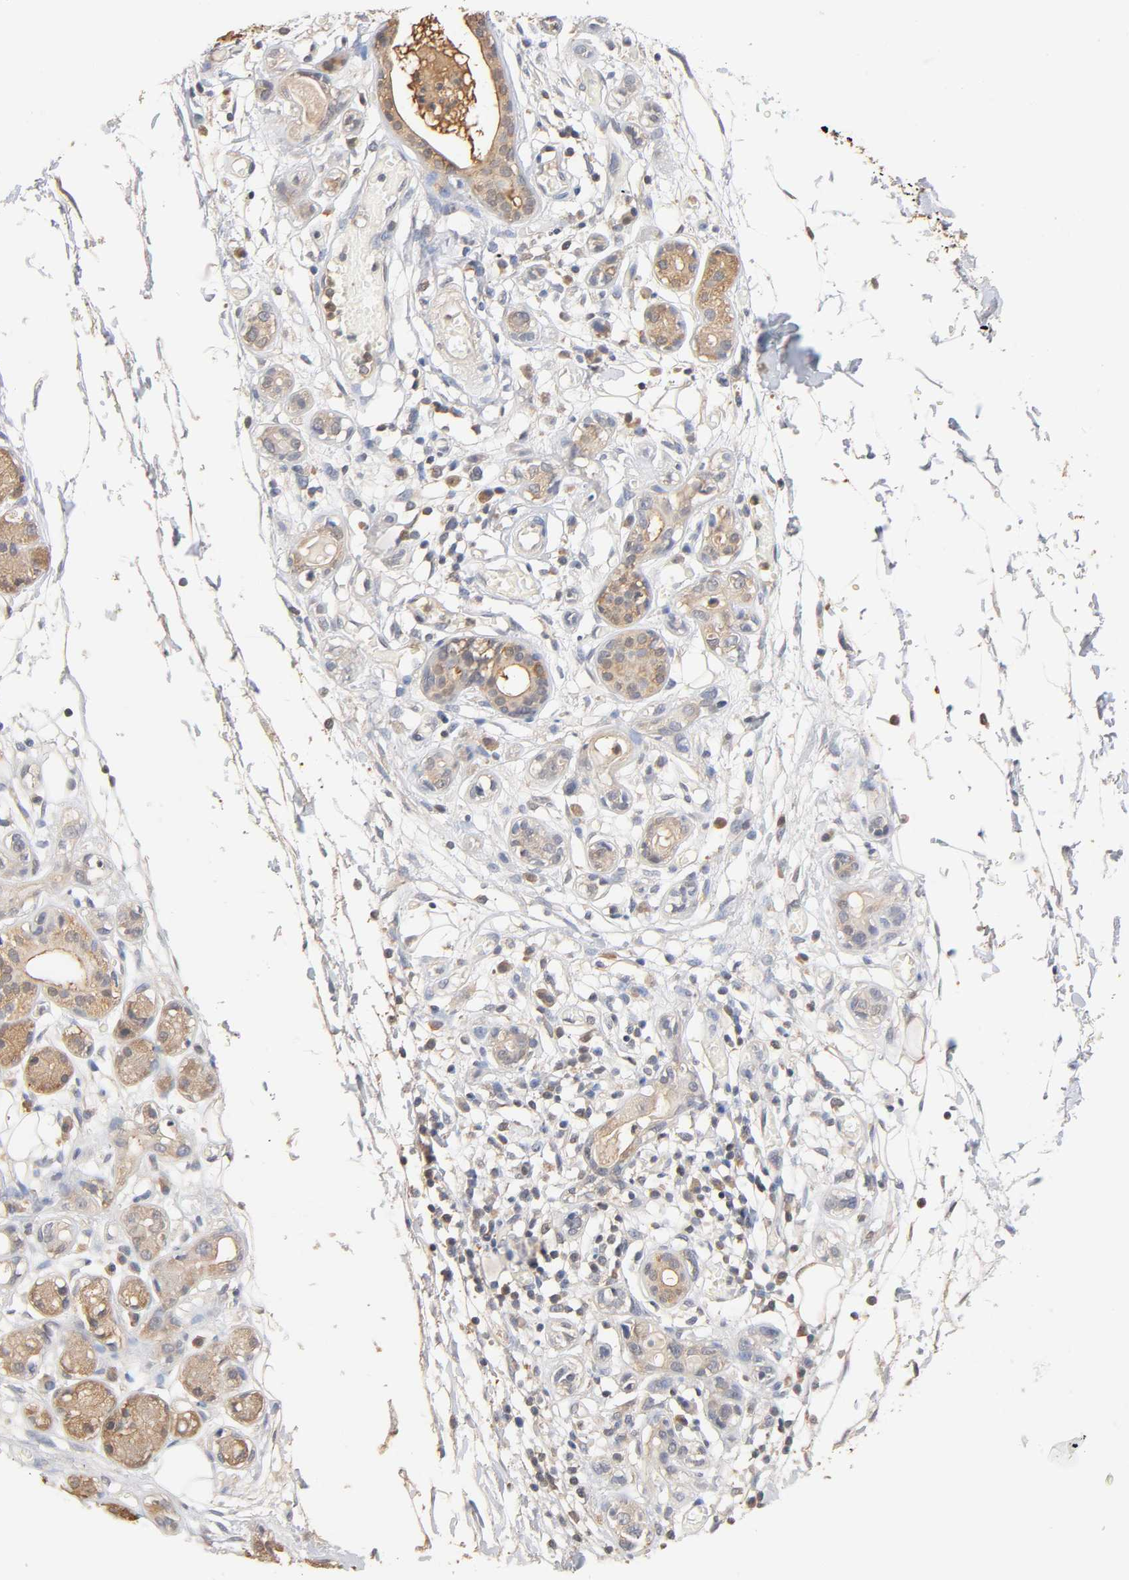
{"staining": {"intensity": "moderate", "quantity": ">75%", "location": "cytoplasmic/membranous"}, "tissue": "soft tissue", "cell_type": "Fibroblasts", "image_type": "normal", "snomed": [{"axis": "morphology", "description": "Normal tissue, NOS"}, {"axis": "morphology", "description": "Inflammation, NOS"}, {"axis": "topography", "description": "Vascular tissue"}, {"axis": "topography", "description": "Salivary gland"}], "caption": "Unremarkable soft tissue was stained to show a protein in brown. There is medium levels of moderate cytoplasmic/membranous expression in about >75% of fibroblasts.", "gene": "ALDOA", "patient": {"sex": "female", "age": 75}}